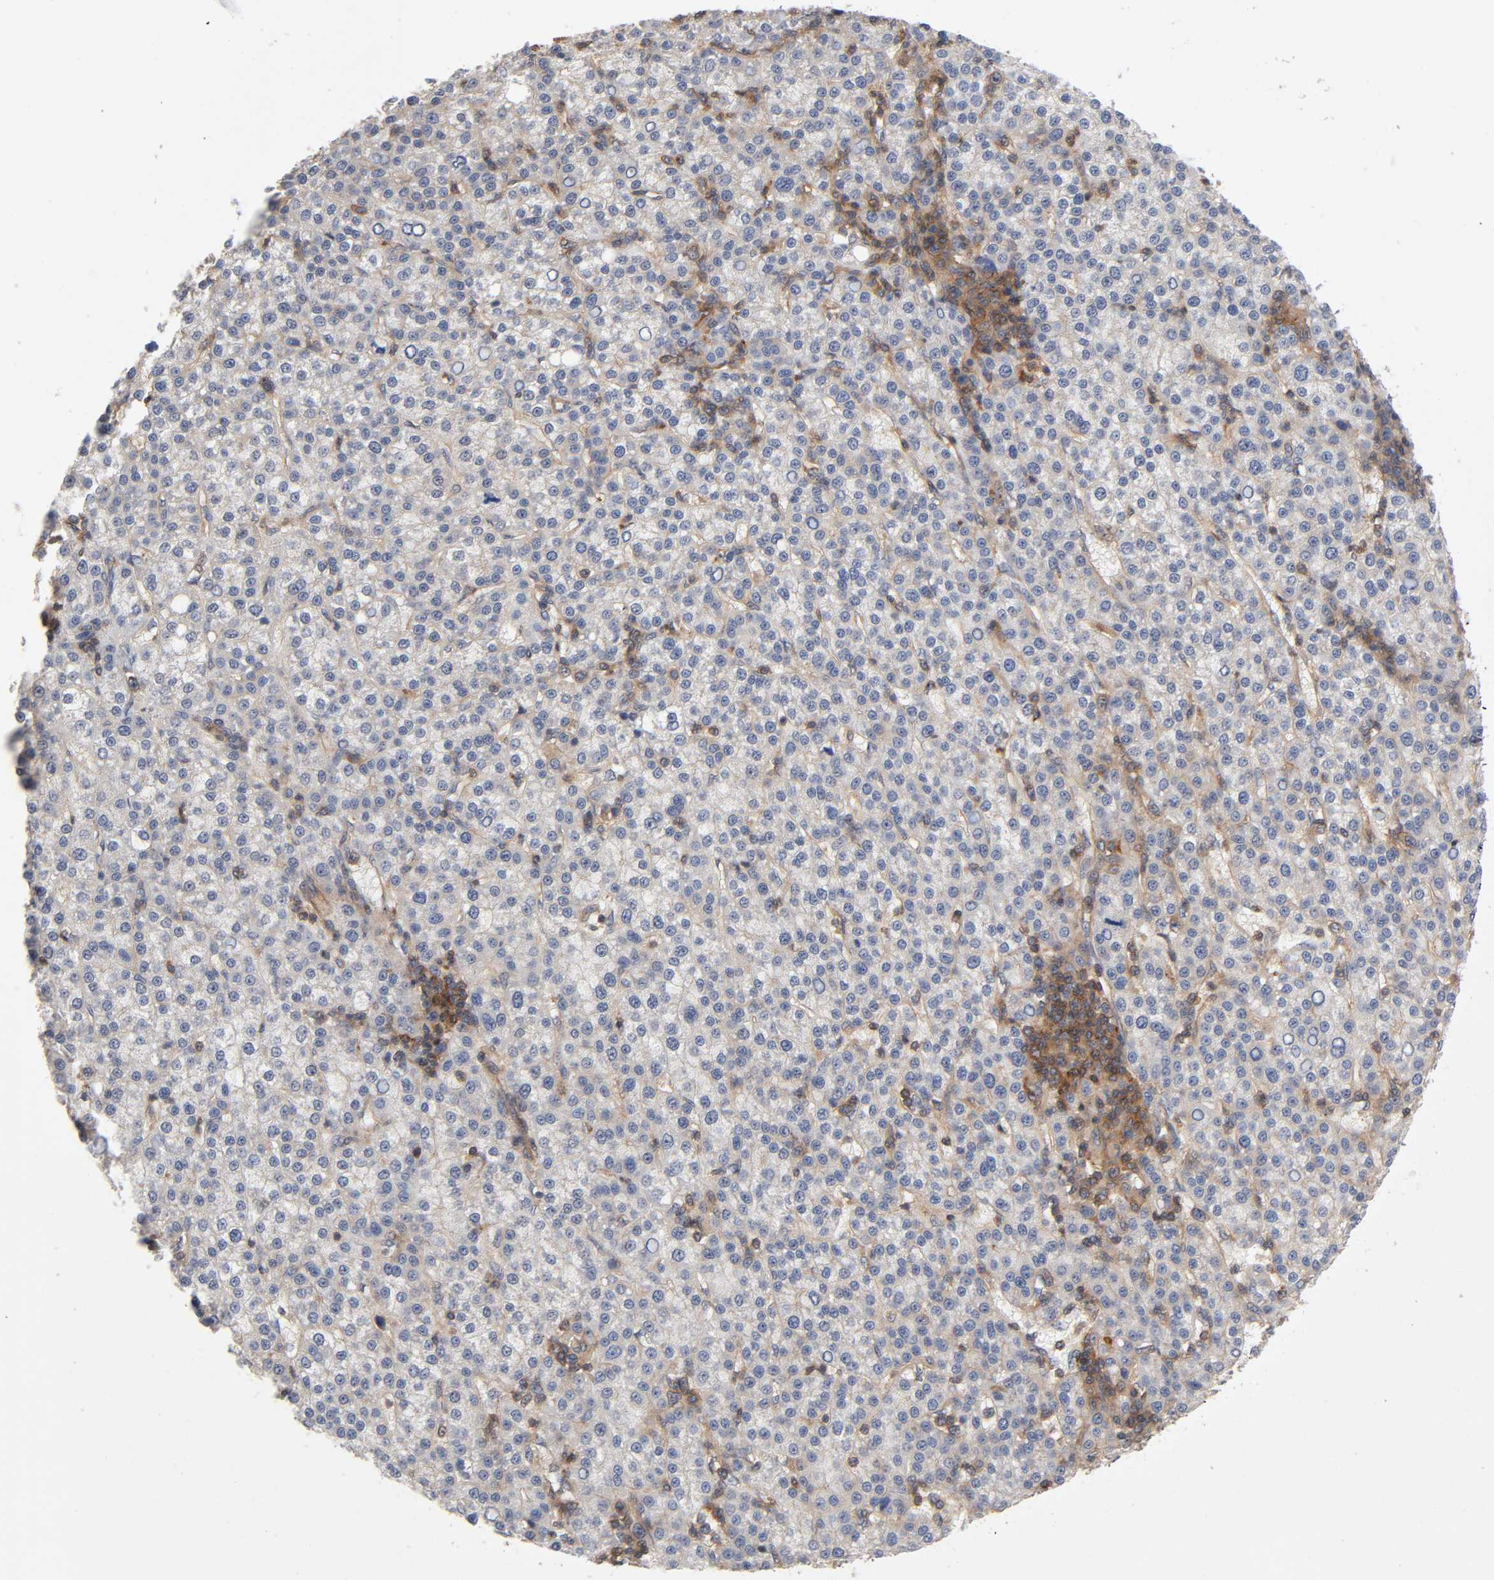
{"staining": {"intensity": "weak", "quantity": "25%-75%", "location": "cytoplasmic/membranous"}, "tissue": "liver cancer", "cell_type": "Tumor cells", "image_type": "cancer", "snomed": [{"axis": "morphology", "description": "Cholangiocarcinoma"}, {"axis": "topography", "description": "Liver"}], "caption": "Tumor cells exhibit low levels of weak cytoplasmic/membranous staining in about 25%-75% of cells in human liver cholangiocarcinoma. (IHC, brightfield microscopy, high magnification).", "gene": "LAMTOR2", "patient": {"sex": "female", "age": 79}}